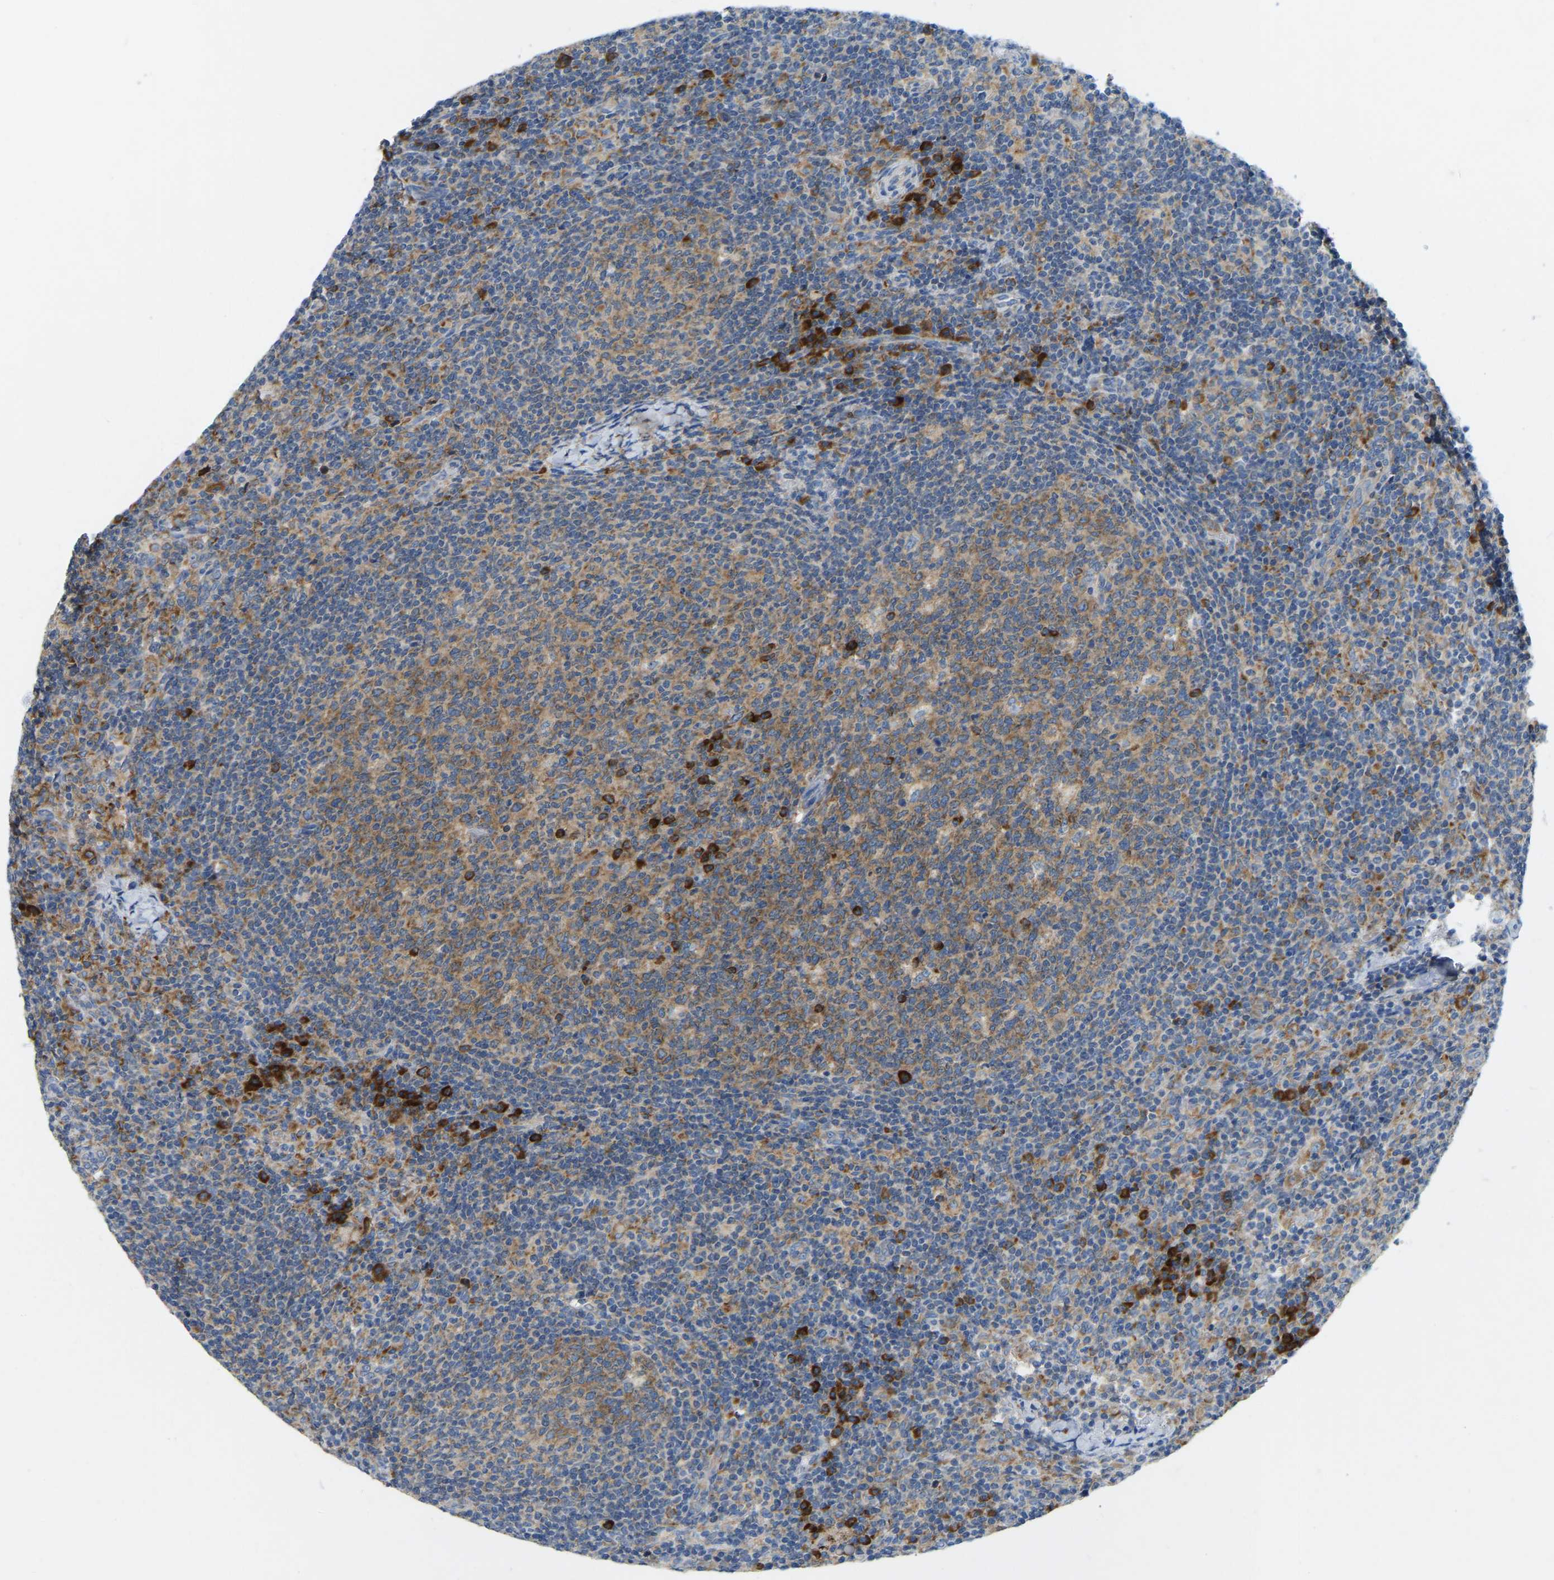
{"staining": {"intensity": "moderate", "quantity": ">75%", "location": "cytoplasmic/membranous"}, "tissue": "lymph node", "cell_type": "Germinal center cells", "image_type": "normal", "snomed": [{"axis": "morphology", "description": "Normal tissue, NOS"}, {"axis": "morphology", "description": "Inflammation, NOS"}, {"axis": "topography", "description": "Lymph node"}], "caption": "Approximately >75% of germinal center cells in benign lymph node display moderate cytoplasmic/membranous protein expression as visualized by brown immunohistochemical staining.", "gene": "SND1", "patient": {"sex": "male", "age": 55}}